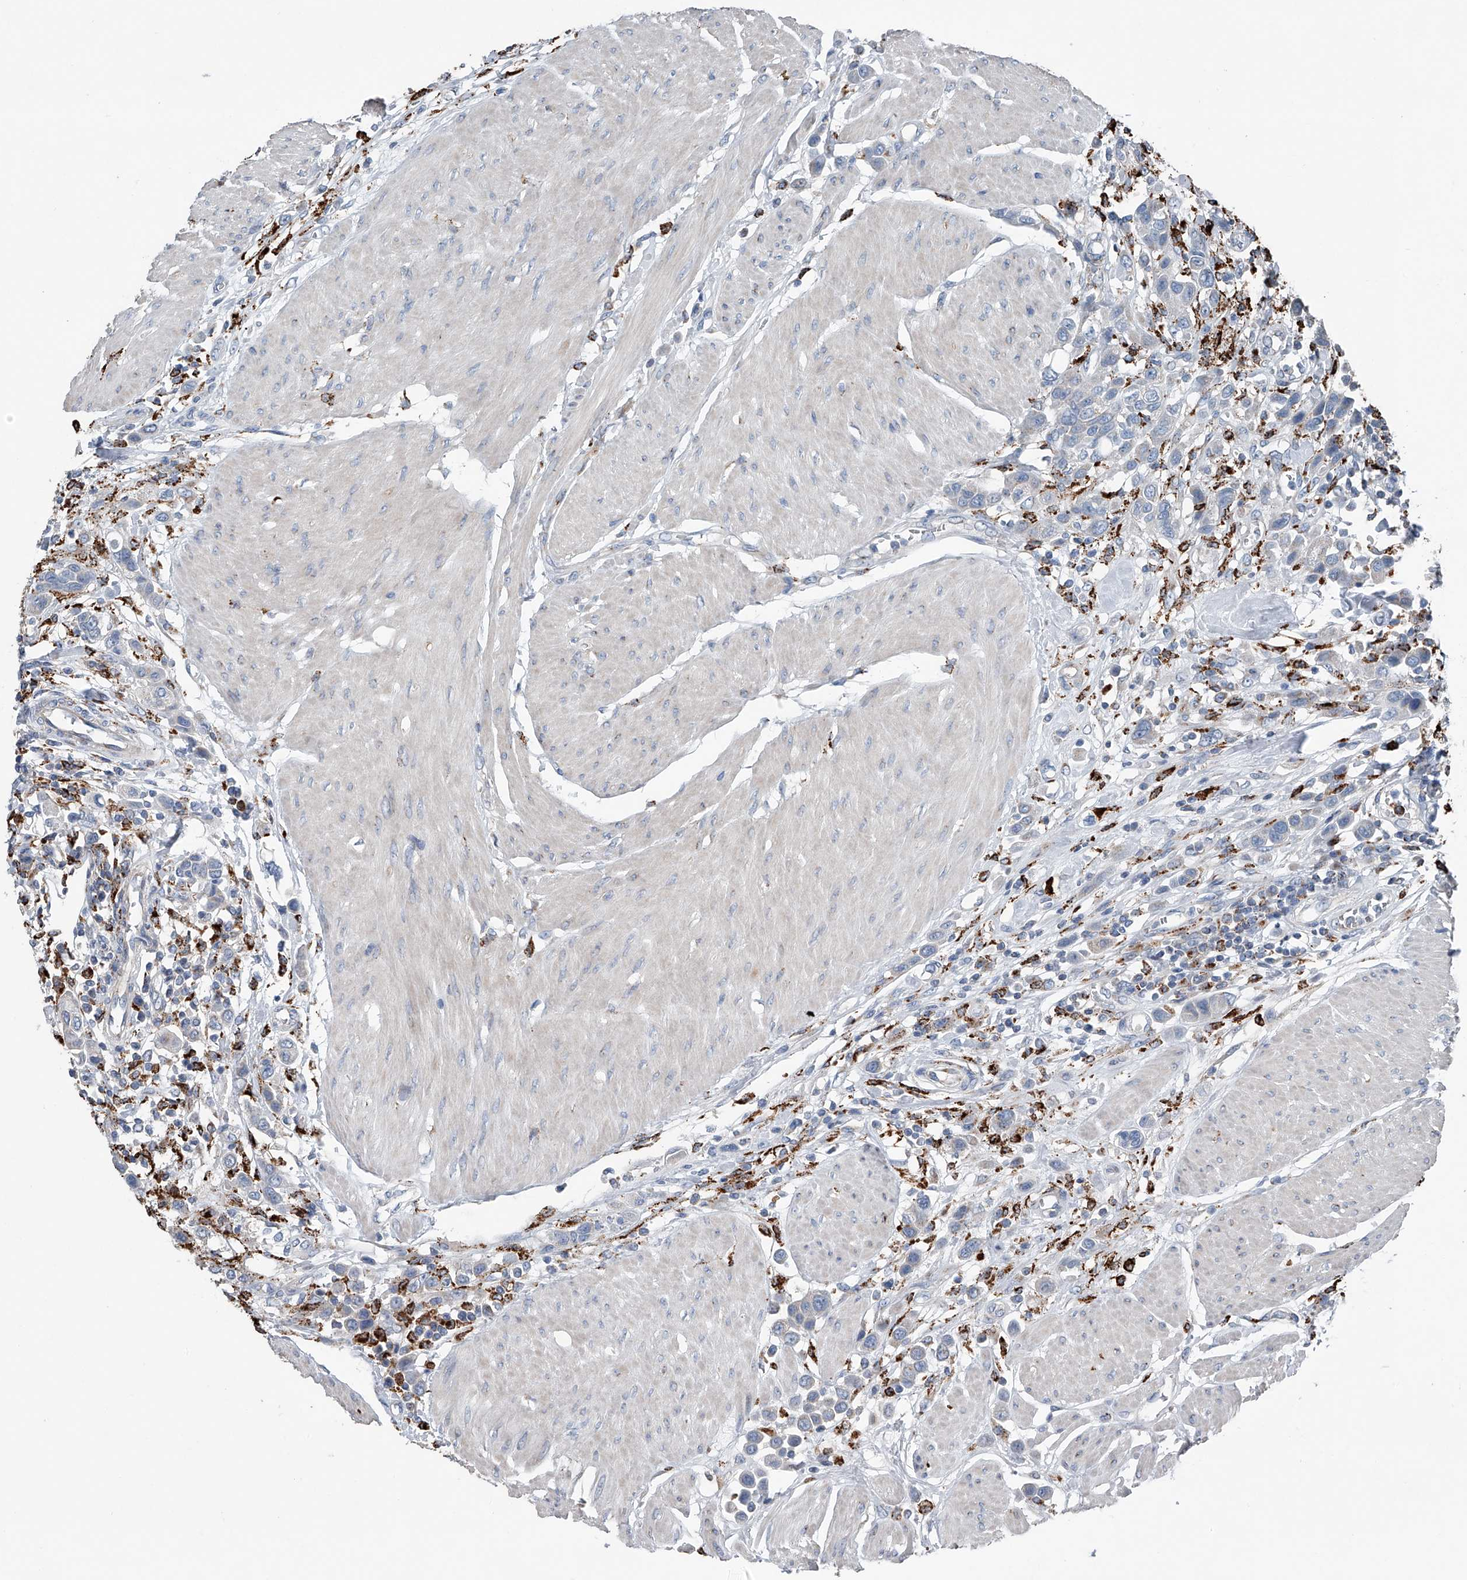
{"staining": {"intensity": "negative", "quantity": "none", "location": "none"}, "tissue": "urothelial cancer", "cell_type": "Tumor cells", "image_type": "cancer", "snomed": [{"axis": "morphology", "description": "Urothelial carcinoma, High grade"}, {"axis": "topography", "description": "Urinary bladder"}], "caption": "Histopathology image shows no protein expression in tumor cells of high-grade urothelial carcinoma tissue.", "gene": "ZNF772", "patient": {"sex": "male", "age": 50}}